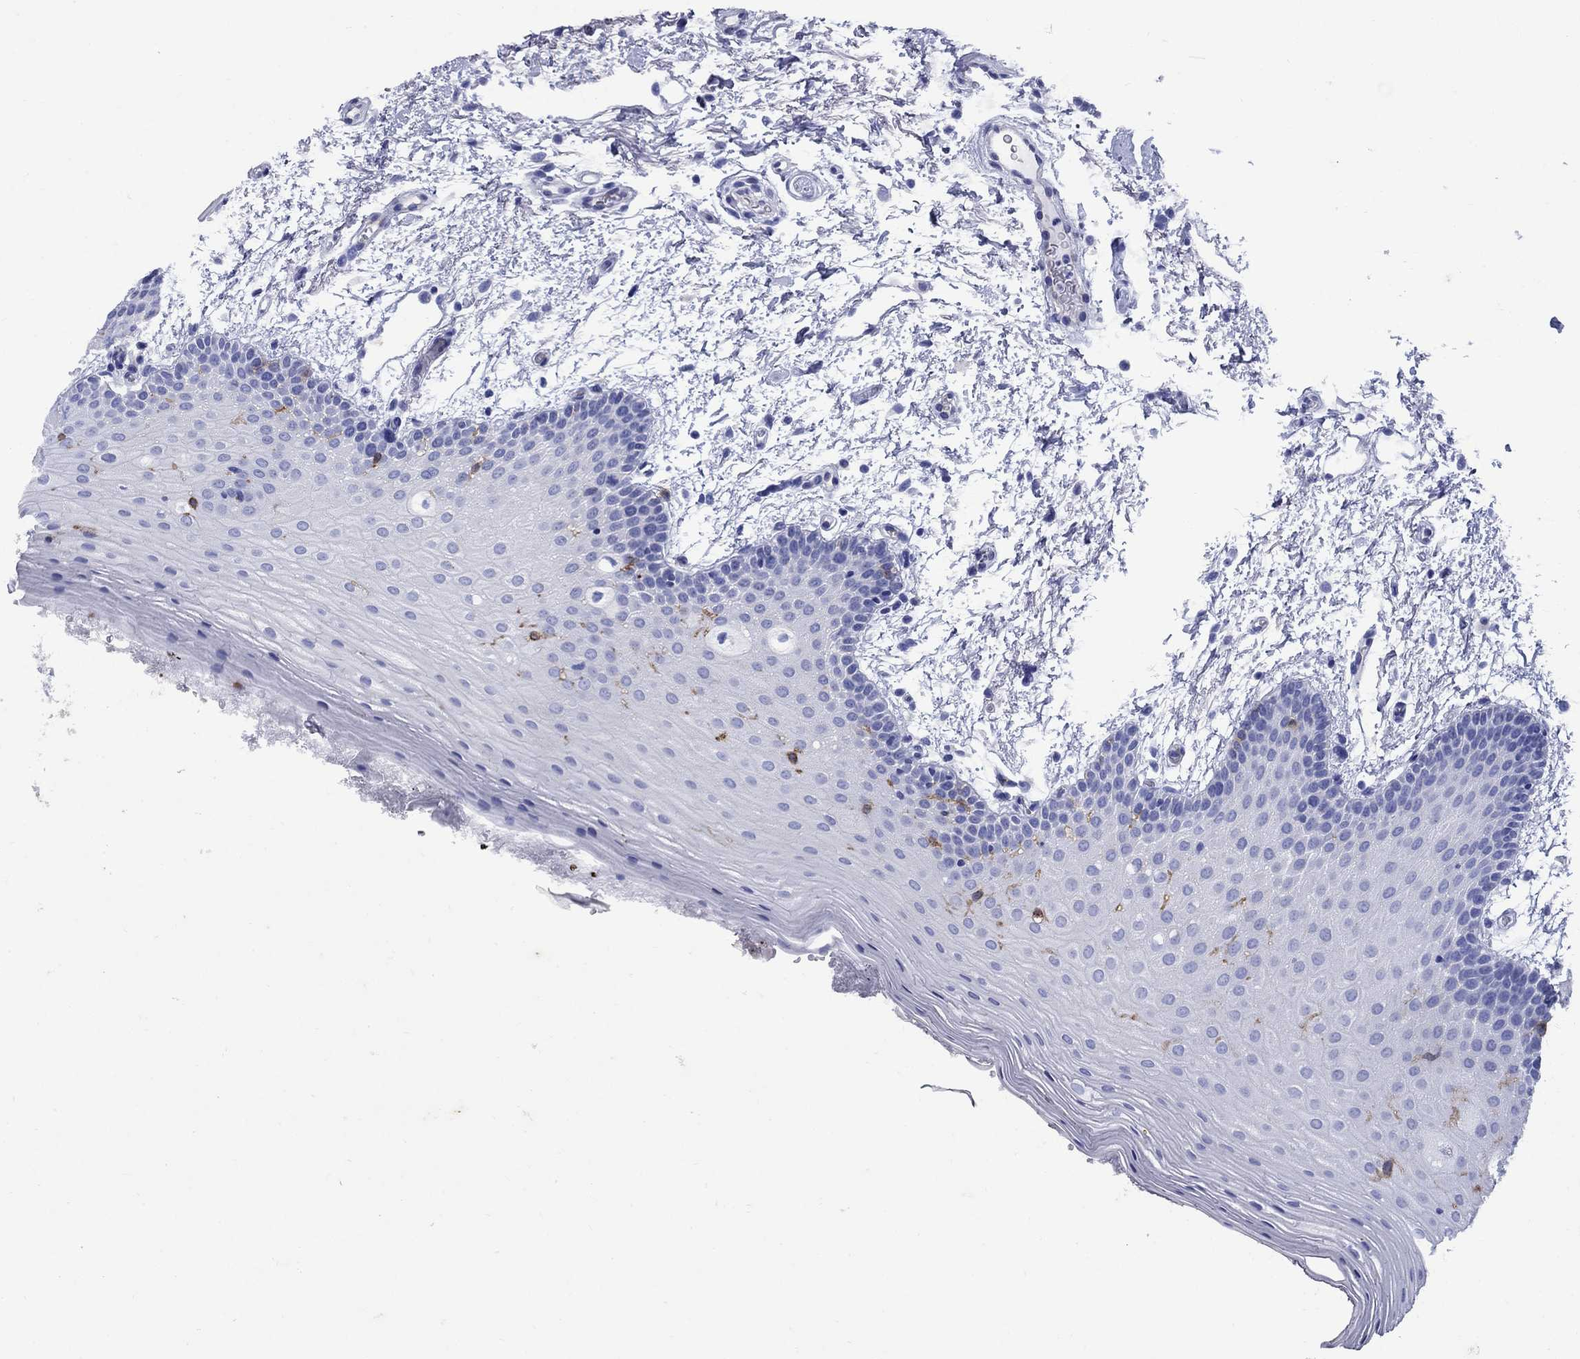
{"staining": {"intensity": "negative", "quantity": "none", "location": "none"}, "tissue": "oral mucosa", "cell_type": "Squamous epithelial cells", "image_type": "normal", "snomed": [{"axis": "morphology", "description": "Normal tissue, NOS"}, {"axis": "topography", "description": "Oral tissue"}, {"axis": "topography", "description": "Tounge, NOS"}], "caption": "A photomicrograph of human oral mucosa is negative for staining in squamous epithelial cells. The staining is performed using DAB (3,3'-diaminobenzidine) brown chromogen with nuclei counter-stained in using hematoxylin.", "gene": "CD1A", "patient": {"sex": "female", "age": 86}}